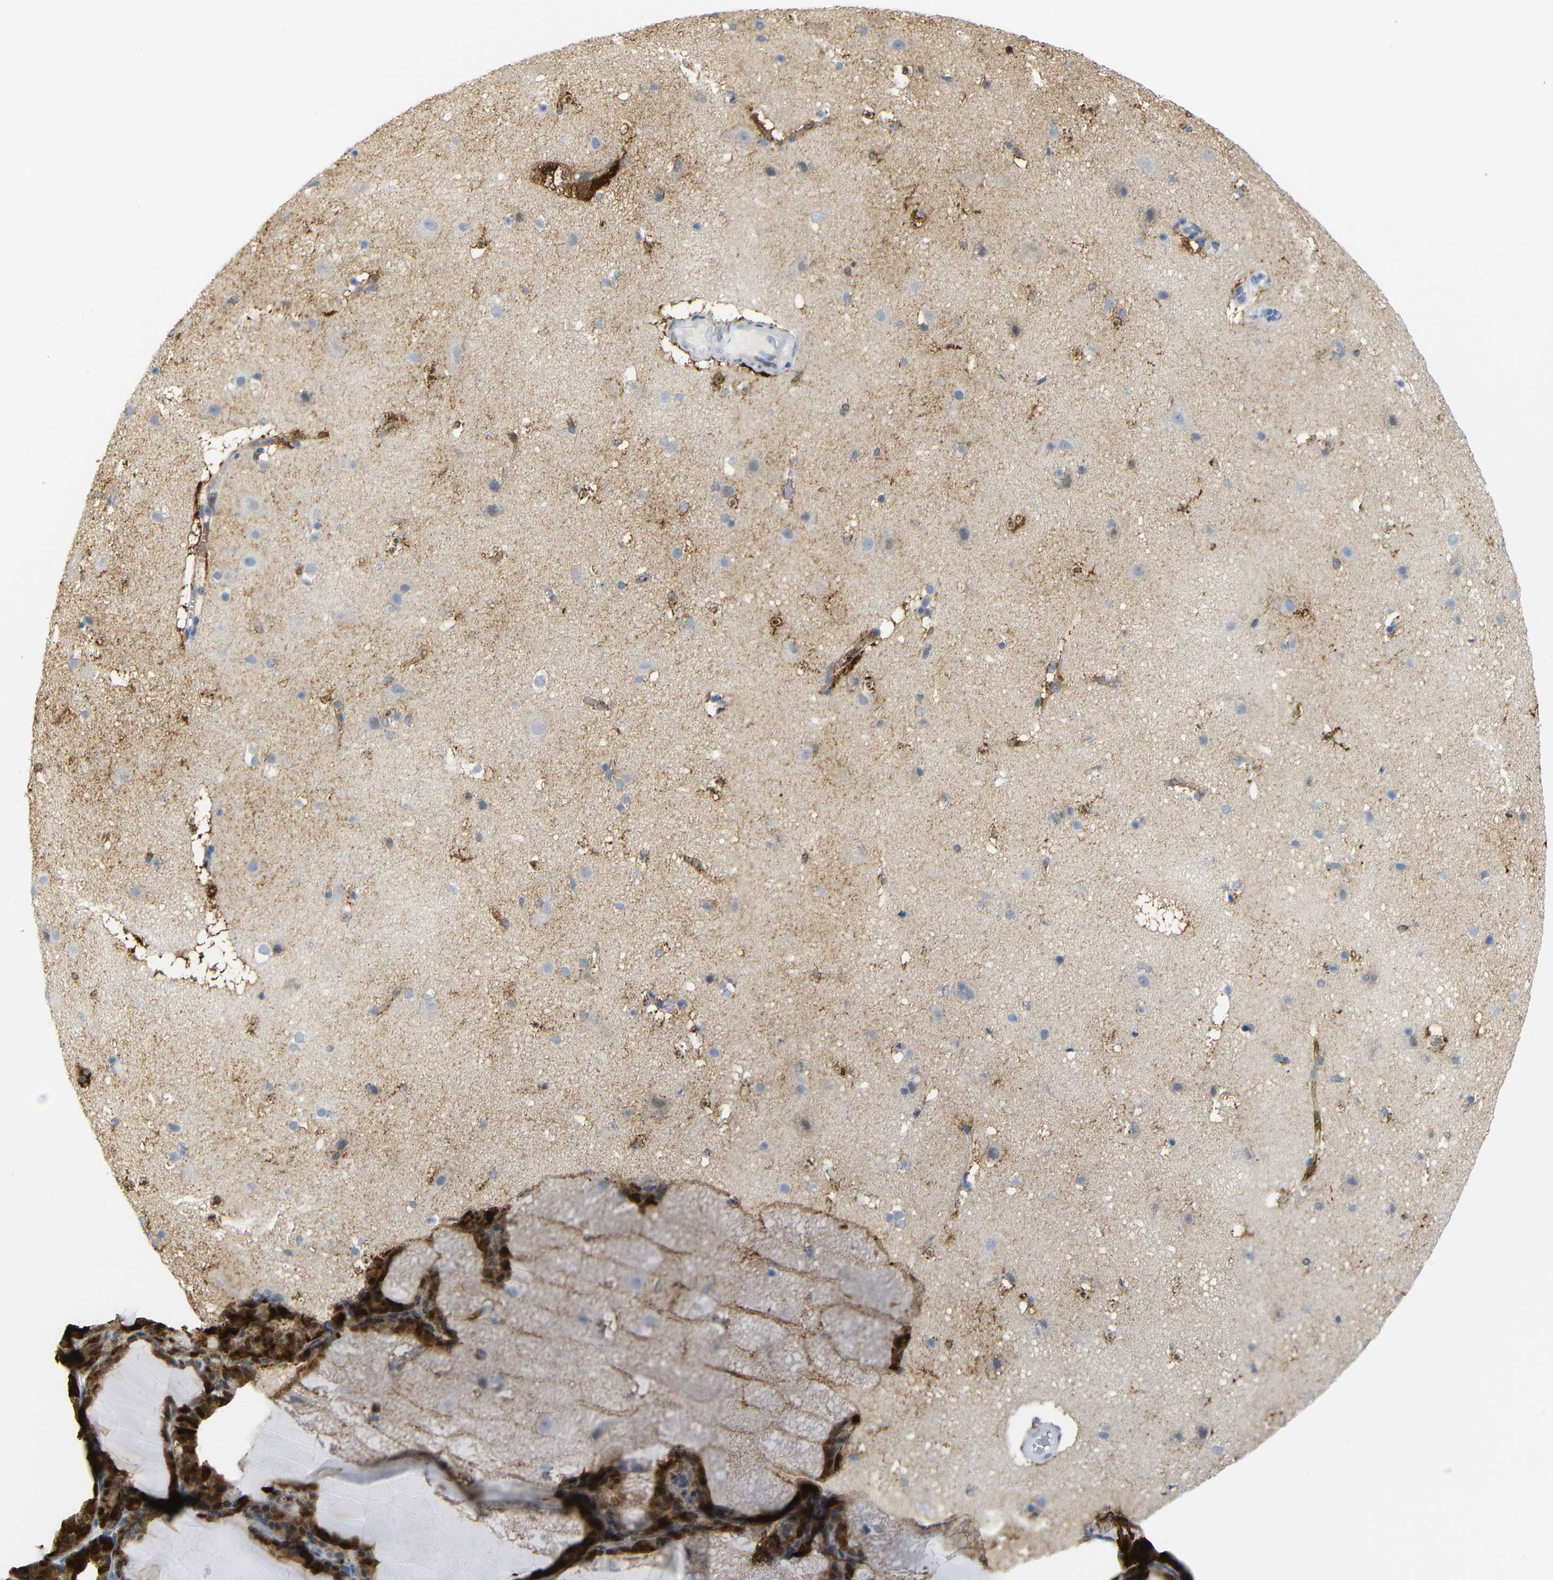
{"staining": {"intensity": "moderate", "quantity": ">75%", "location": "cytoplasmic/membranous"}, "tissue": "cerebral cortex", "cell_type": "Endothelial cells", "image_type": "normal", "snomed": [{"axis": "morphology", "description": "Normal tissue, NOS"}, {"axis": "topography", "description": "Cerebral cortex"}], "caption": "Normal cerebral cortex displays moderate cytoplasmic/membranous positivity in approximately >75% of endothelial cells.", "gene": "MT1A", "patient": {"sex": "male", "age": 45}}